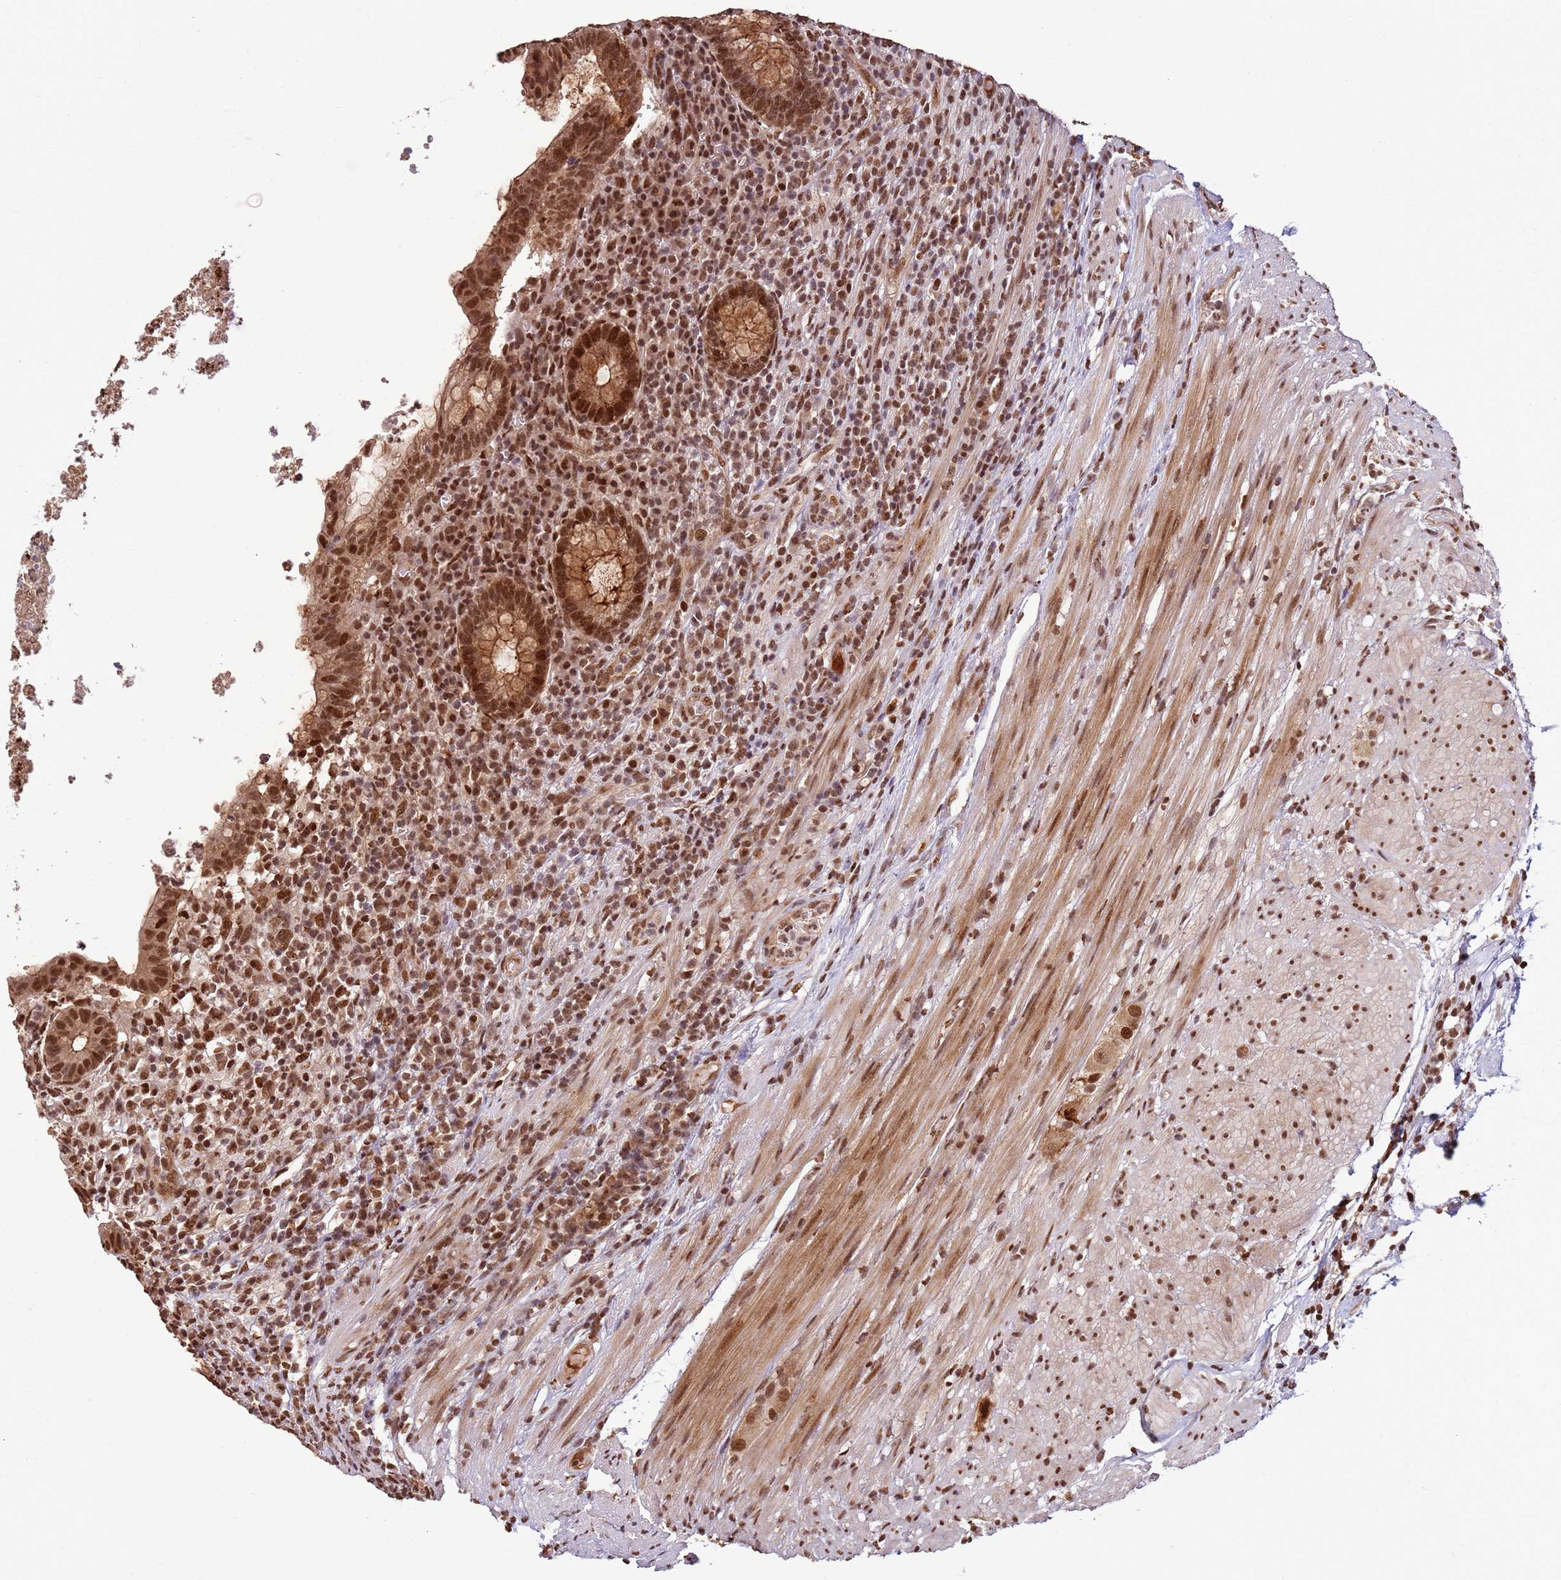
{"staining": {"intensity": "moderate", "quantity": ">75%", "location": "cytoplasmic/membranous,nuclear"}, "tissue": "appendix", "cell_type": "Glandular cells", "image_type": "normal", "snomed": [{"axis": "morphology", "description": "Normal tissue, NOS"}, {"axis": "topography", "description": "Appendix"}], "caption": "Appendix stained with immunohistochemistry (IHC) reveals moderate cytoplasmic/membranous,nuclear positivity in approximately >75% of glandular cells. (brown staining indicates protein expression, while blue staining denotes nuclei).", "gene": "ZBTB12", "patient": {"sex": "male", "age": 83}}